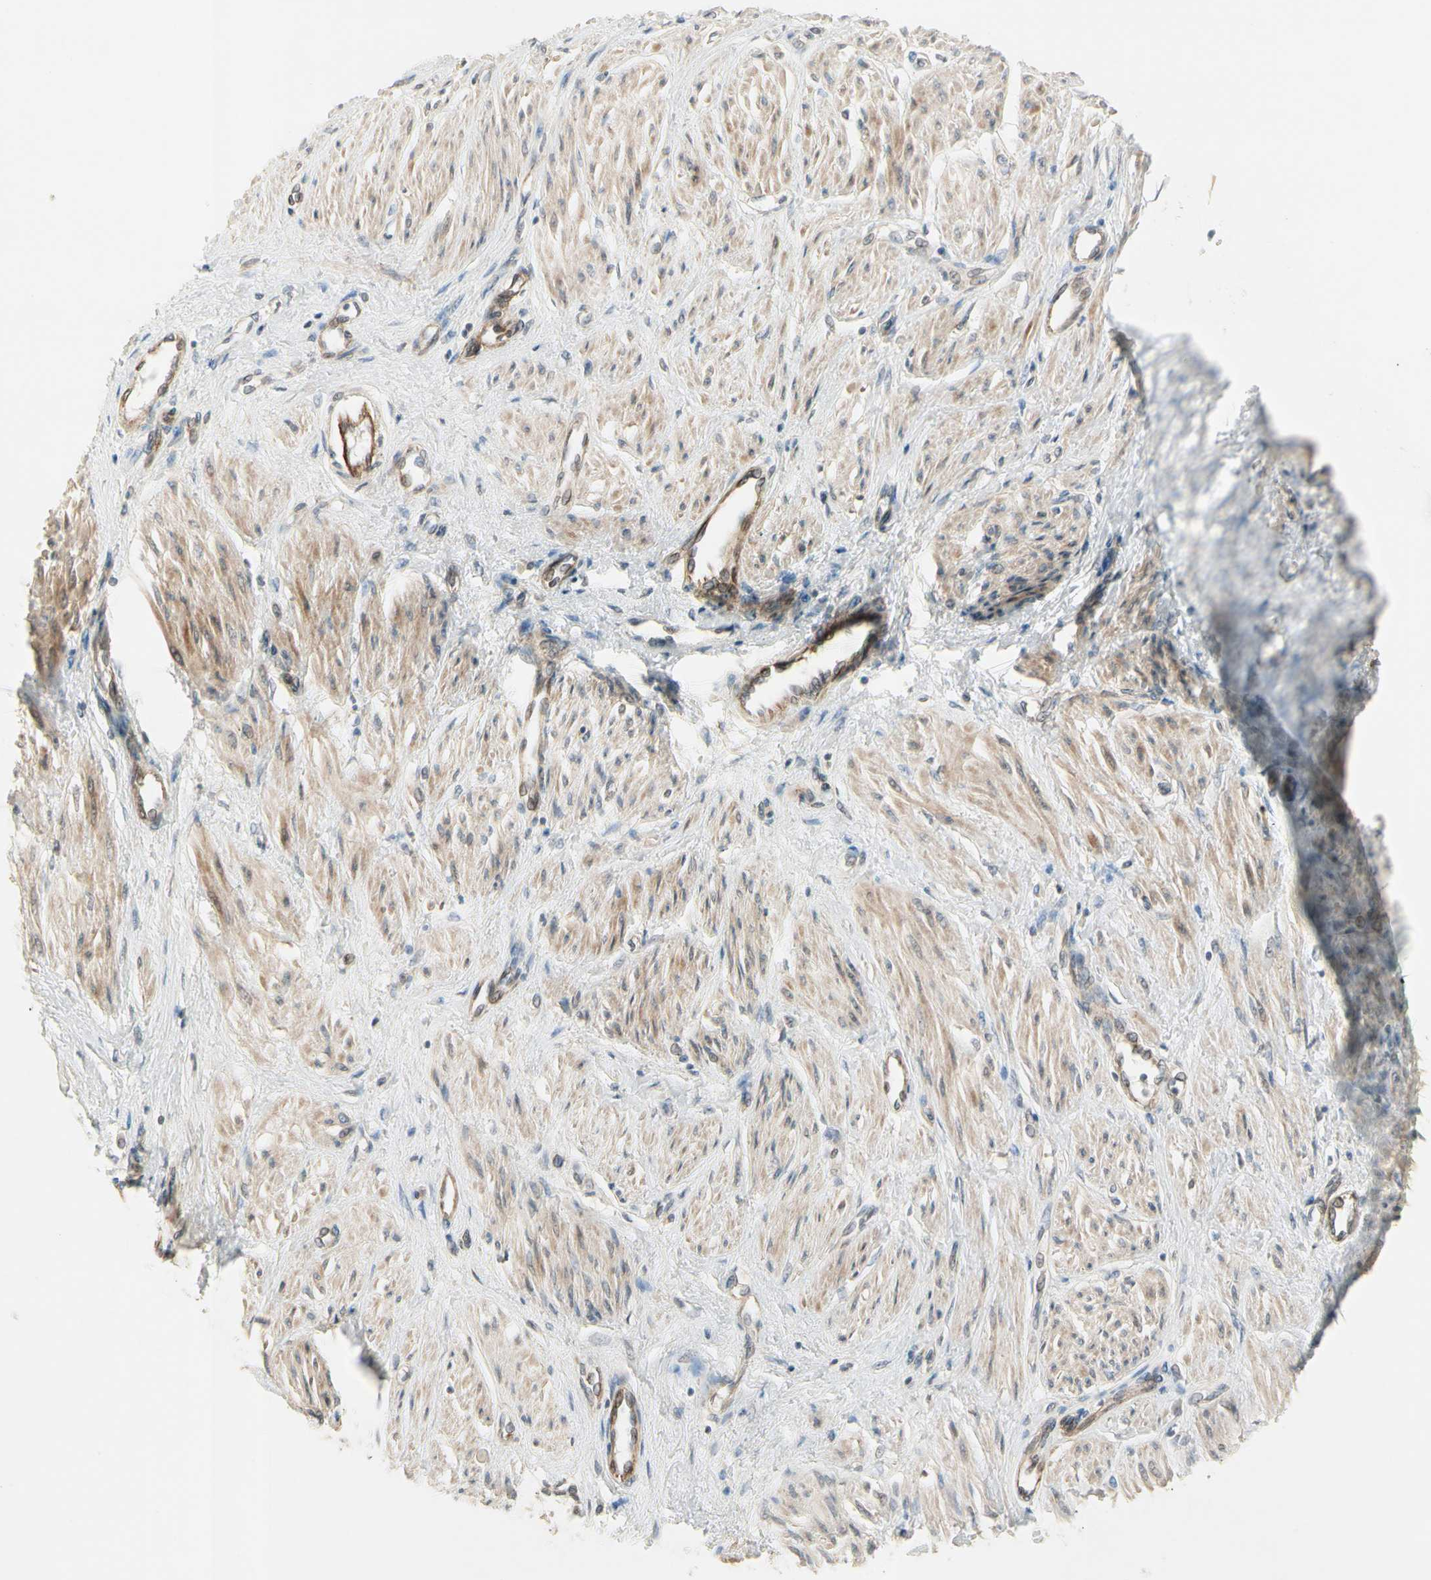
{"staining": {"intensity": "moderate", "quantity": ">75%", "location": "cytoplasmic/membranous"}, "tissue": "smooth muscle", "cell_type": "Smooth muscle cells", "image_type": "normal", "snomed": [{"axis": "morphology", "description": "Normal tissue, NOS"}, {"axis": "topography", "description": "Smooth muscle"}, {"axis": "topography", "description": "Uterus"}], "caption": "Smooth muscle stained with DAB immunohistochemistry demonstrates medium levels of moderate cytoplasmic/membranous staining in approximately >75% of smooth muscle cells.", "gene": "PPP3CB", "patient": {"sex": "female", "age": 39}}